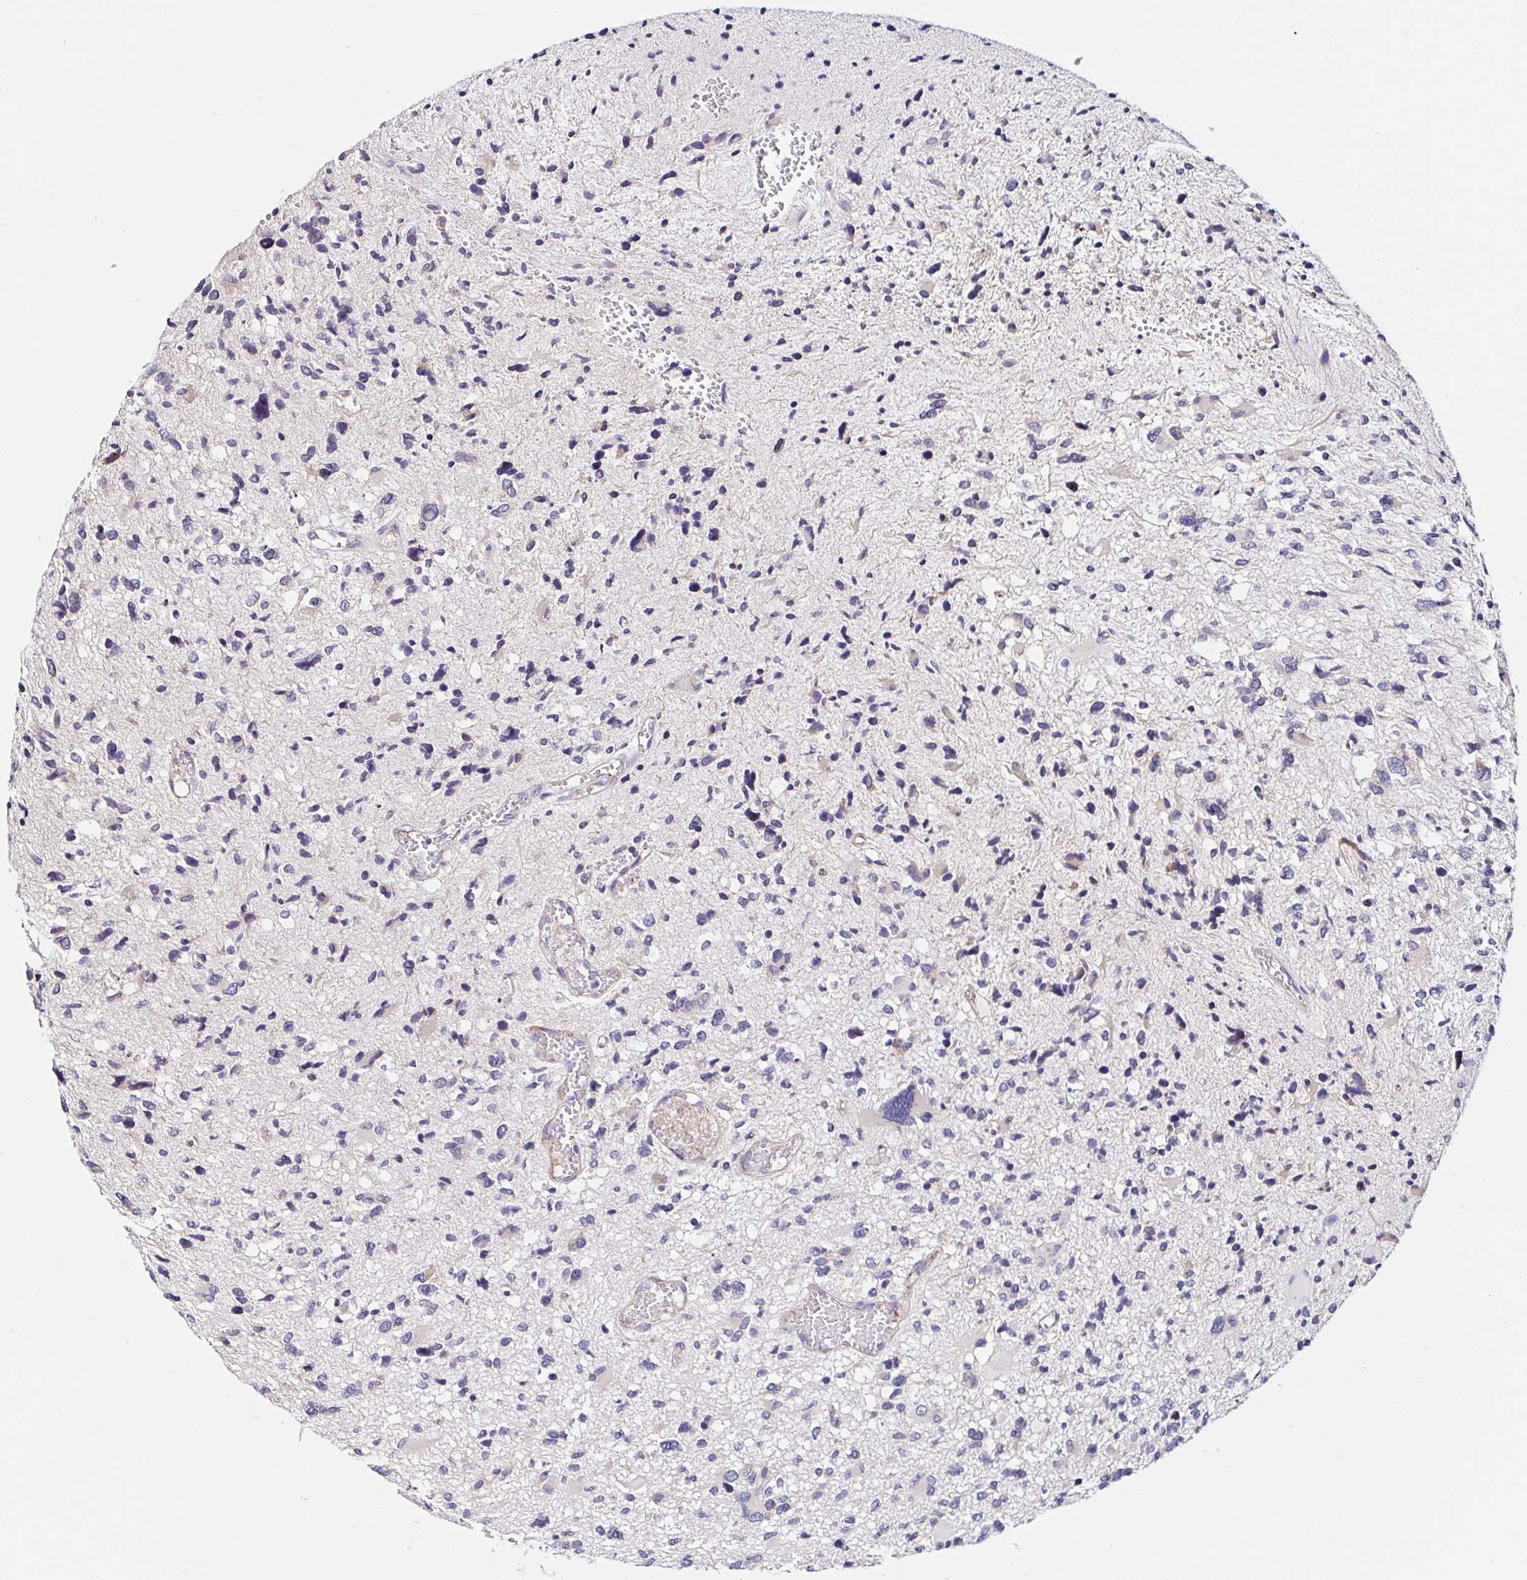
{"staining": {"intensity": "negative", "quantity": "none", "location": "none"}, "tissue": "glioma", "cell_type": "Tumor cells", "image_type": "cancer", "snomed": [{"axis": "morphology", "description": "Glioma, malignant, High grade"}, {"axis": "topography", "description": "Brain"}], "caption": "High magnification brightfield microscopy of high-grade glioma (malignant) stained with DAB (3,3'-diaminobenzidine) (brown) and counterstained with hematoxylin (blue): tumor cells show no significant expression.", "gene": "VSIG2", "patient": {"sex": "female", "age": 11}}